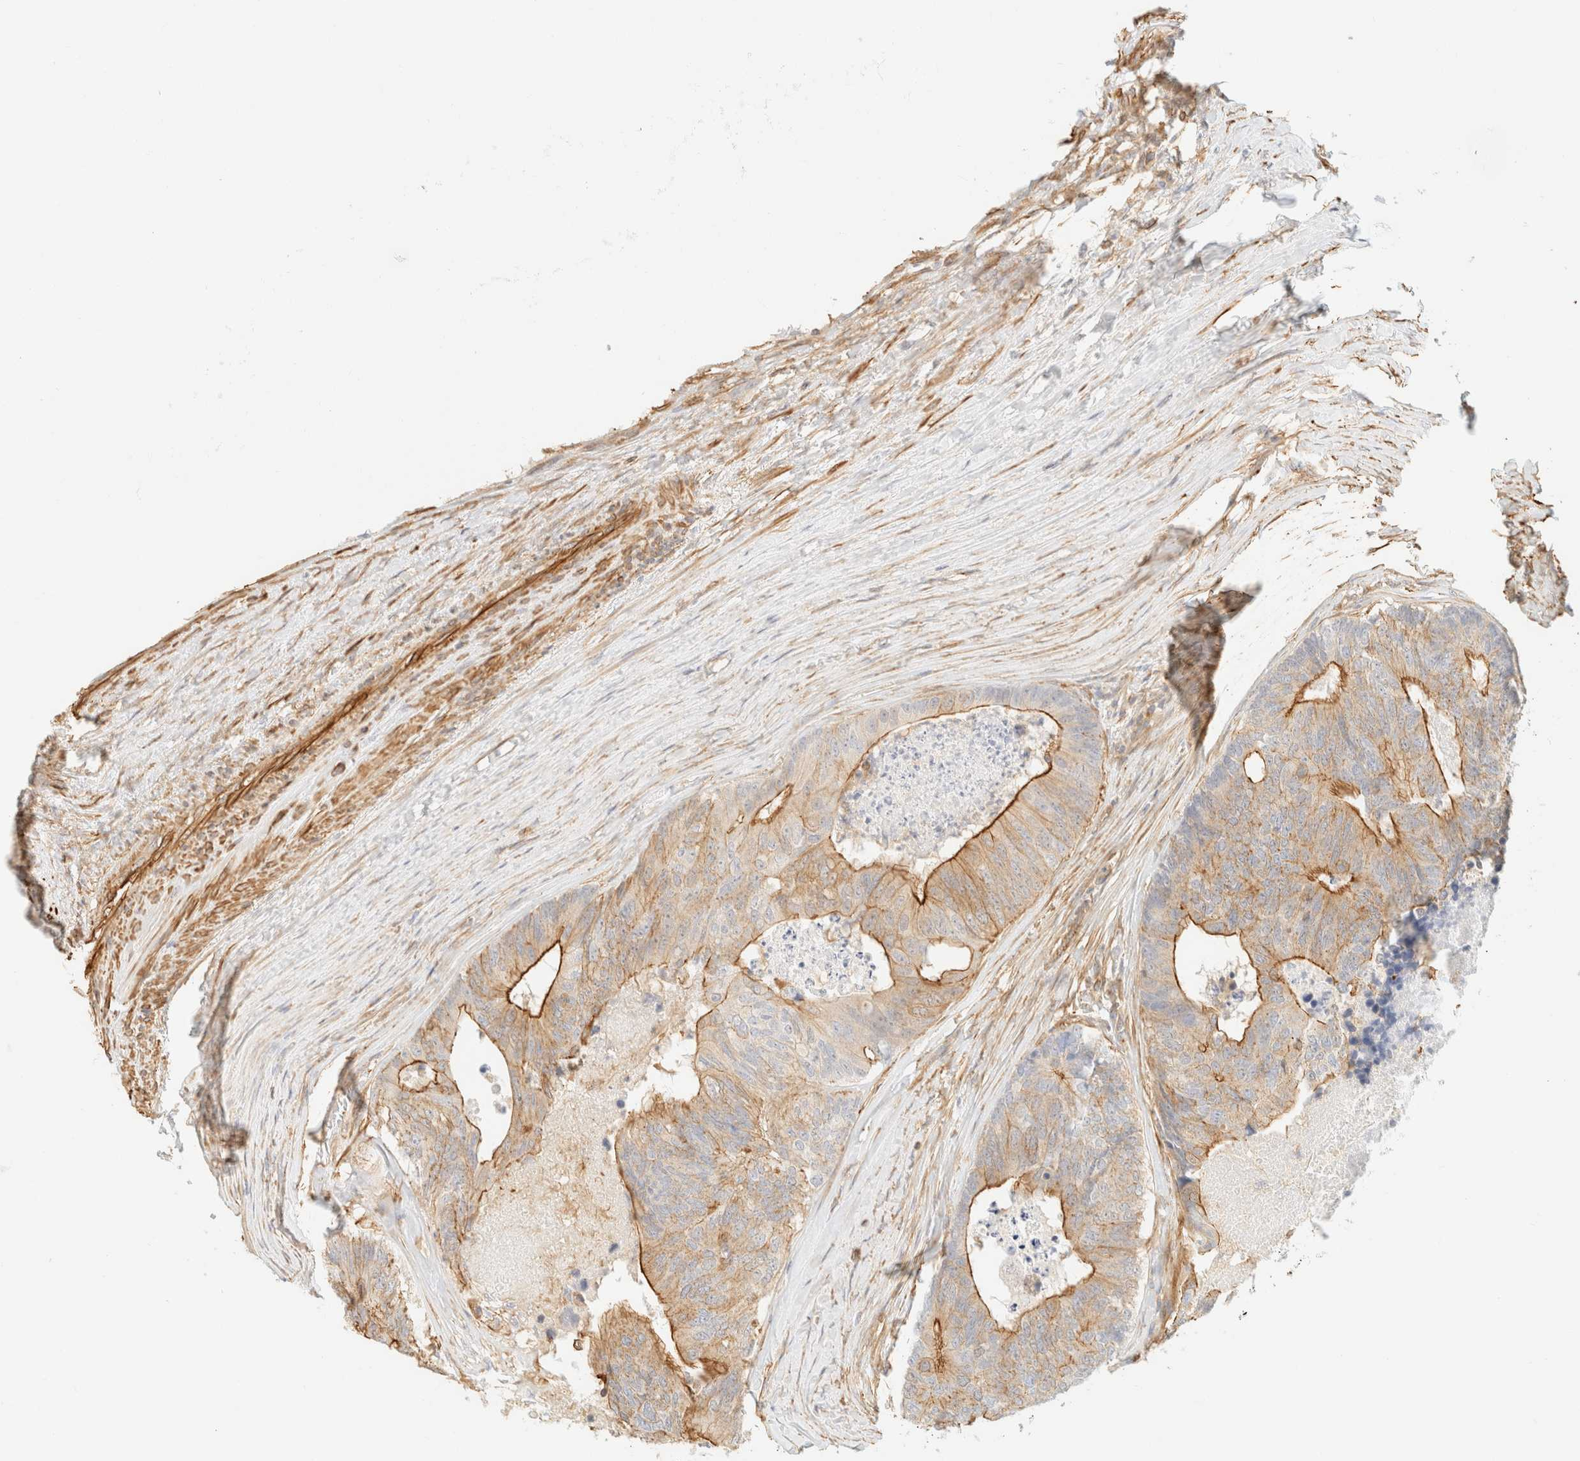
{"staining": {"intensity": "moderate", "quantity": "25%-75%", "location": "cytoplasmic/membranous"}, "tissue": "colorectal cancer", "cell_type": "Tumor cells", "image_type": "cancer", "snomed": [{"axis": "morphology", "description": "Adenocarcinoma, NOS"}, {"axis": "topography", "description": "Colon"}], "caption": "Colorectal adenocarcinoma stained with a protein marker displays moderate staining in tumor cells.", "gene": "OTOP2", "patient": {"sex": "female", "age": 67}}